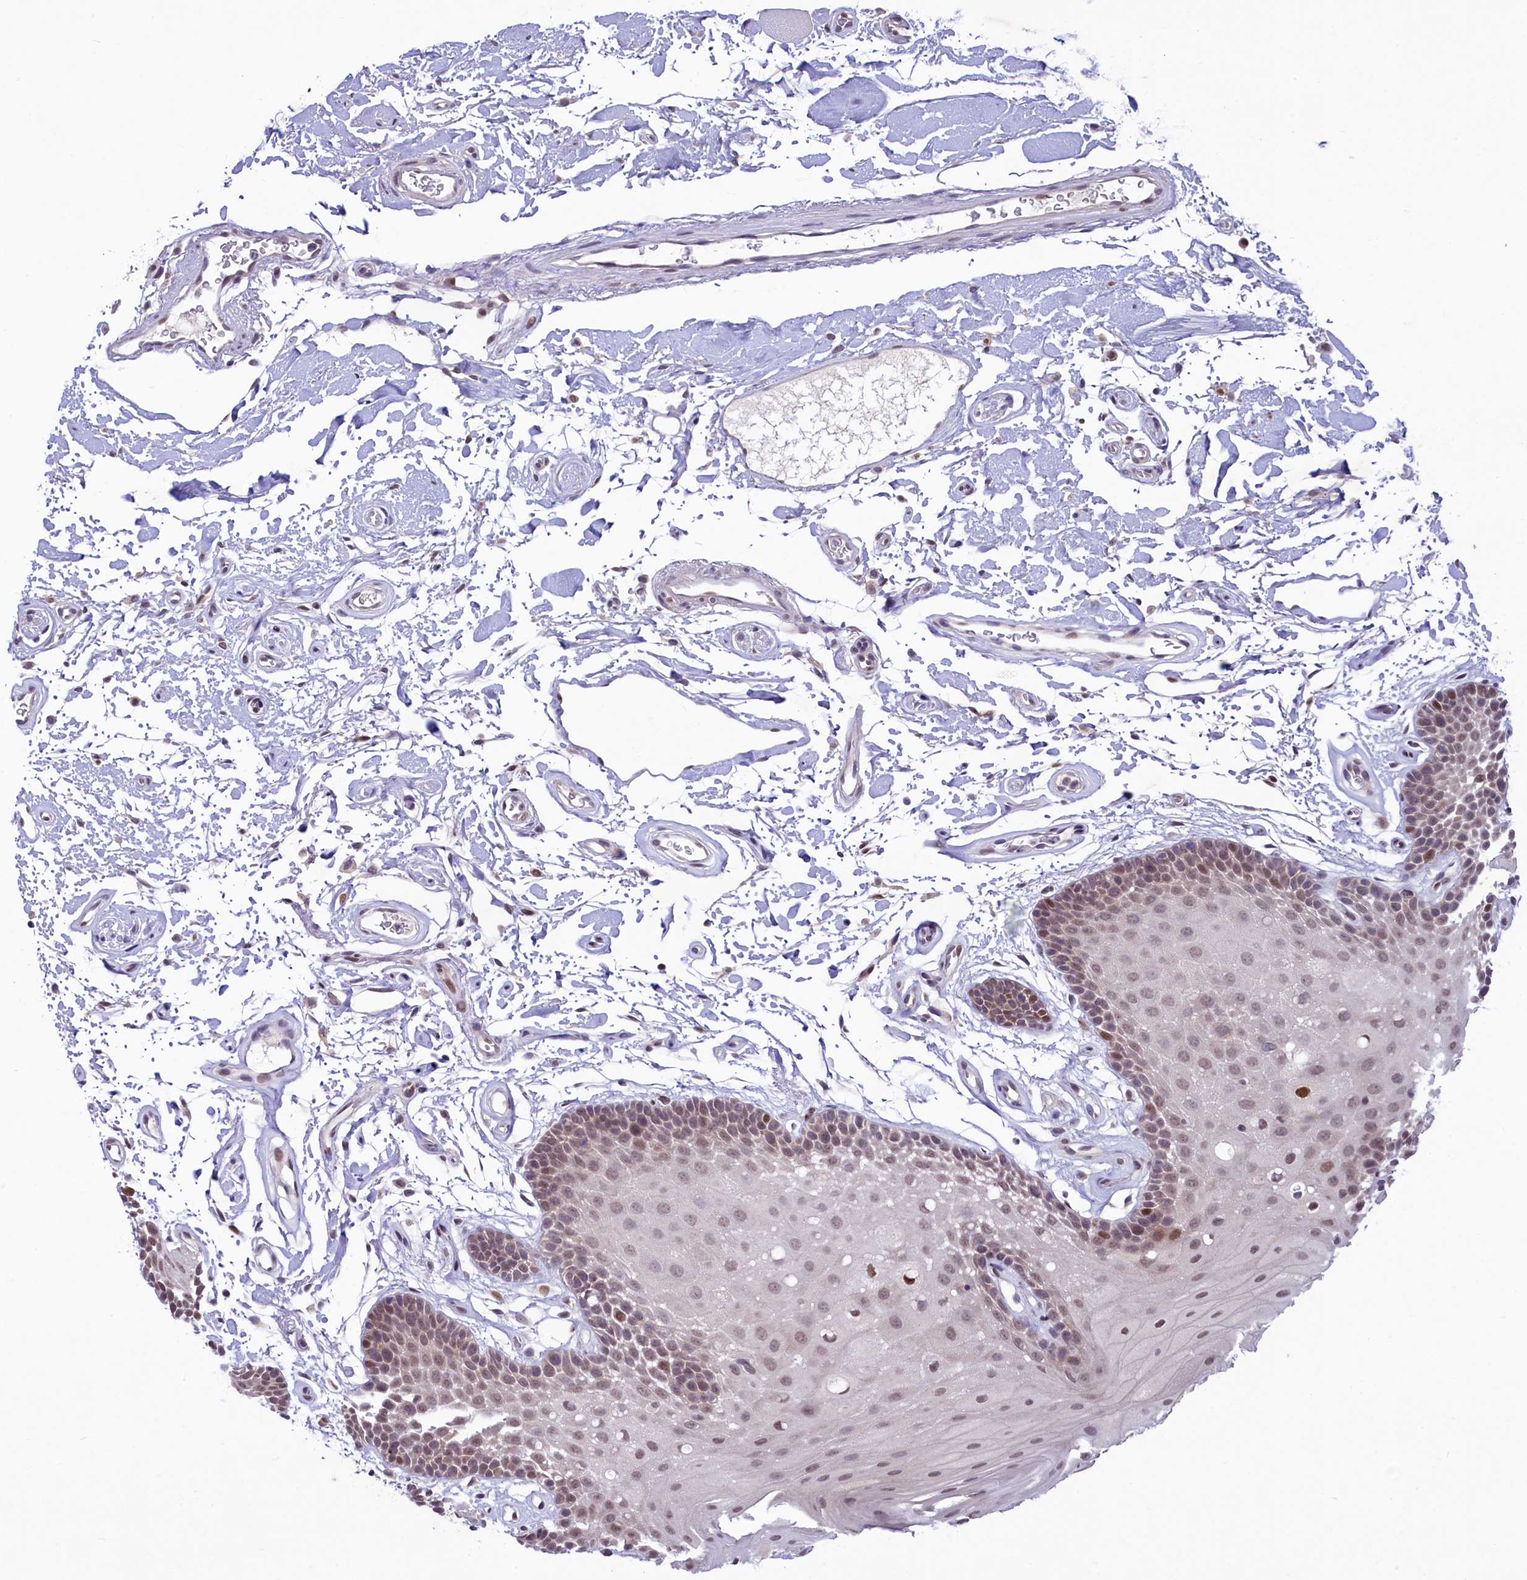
{"staining": {"intensity": "moderate", "quantity": ">75%", "location": "nuclear"}, "tissue": "oral mucosa", "cell_type": "Squamous epithelial cells", "image_type": "normal", "snomed": [{"axis": "morphology", "description": "Normal tissue, NOS"}, {"axis": "topography", "description": "Oral tissue"}], "caption": "Immunohistochemical staining of benign human oral mucosa shows >75% levels of moderate nuclear protein expression in about >75% of squamous epithelial cells. Immunohistochemistry (ihc) stains the protein in brown and the nuclei are stained blue.", "gene": "ANKS3", "patient": {"sex": "male", "age": 62}}